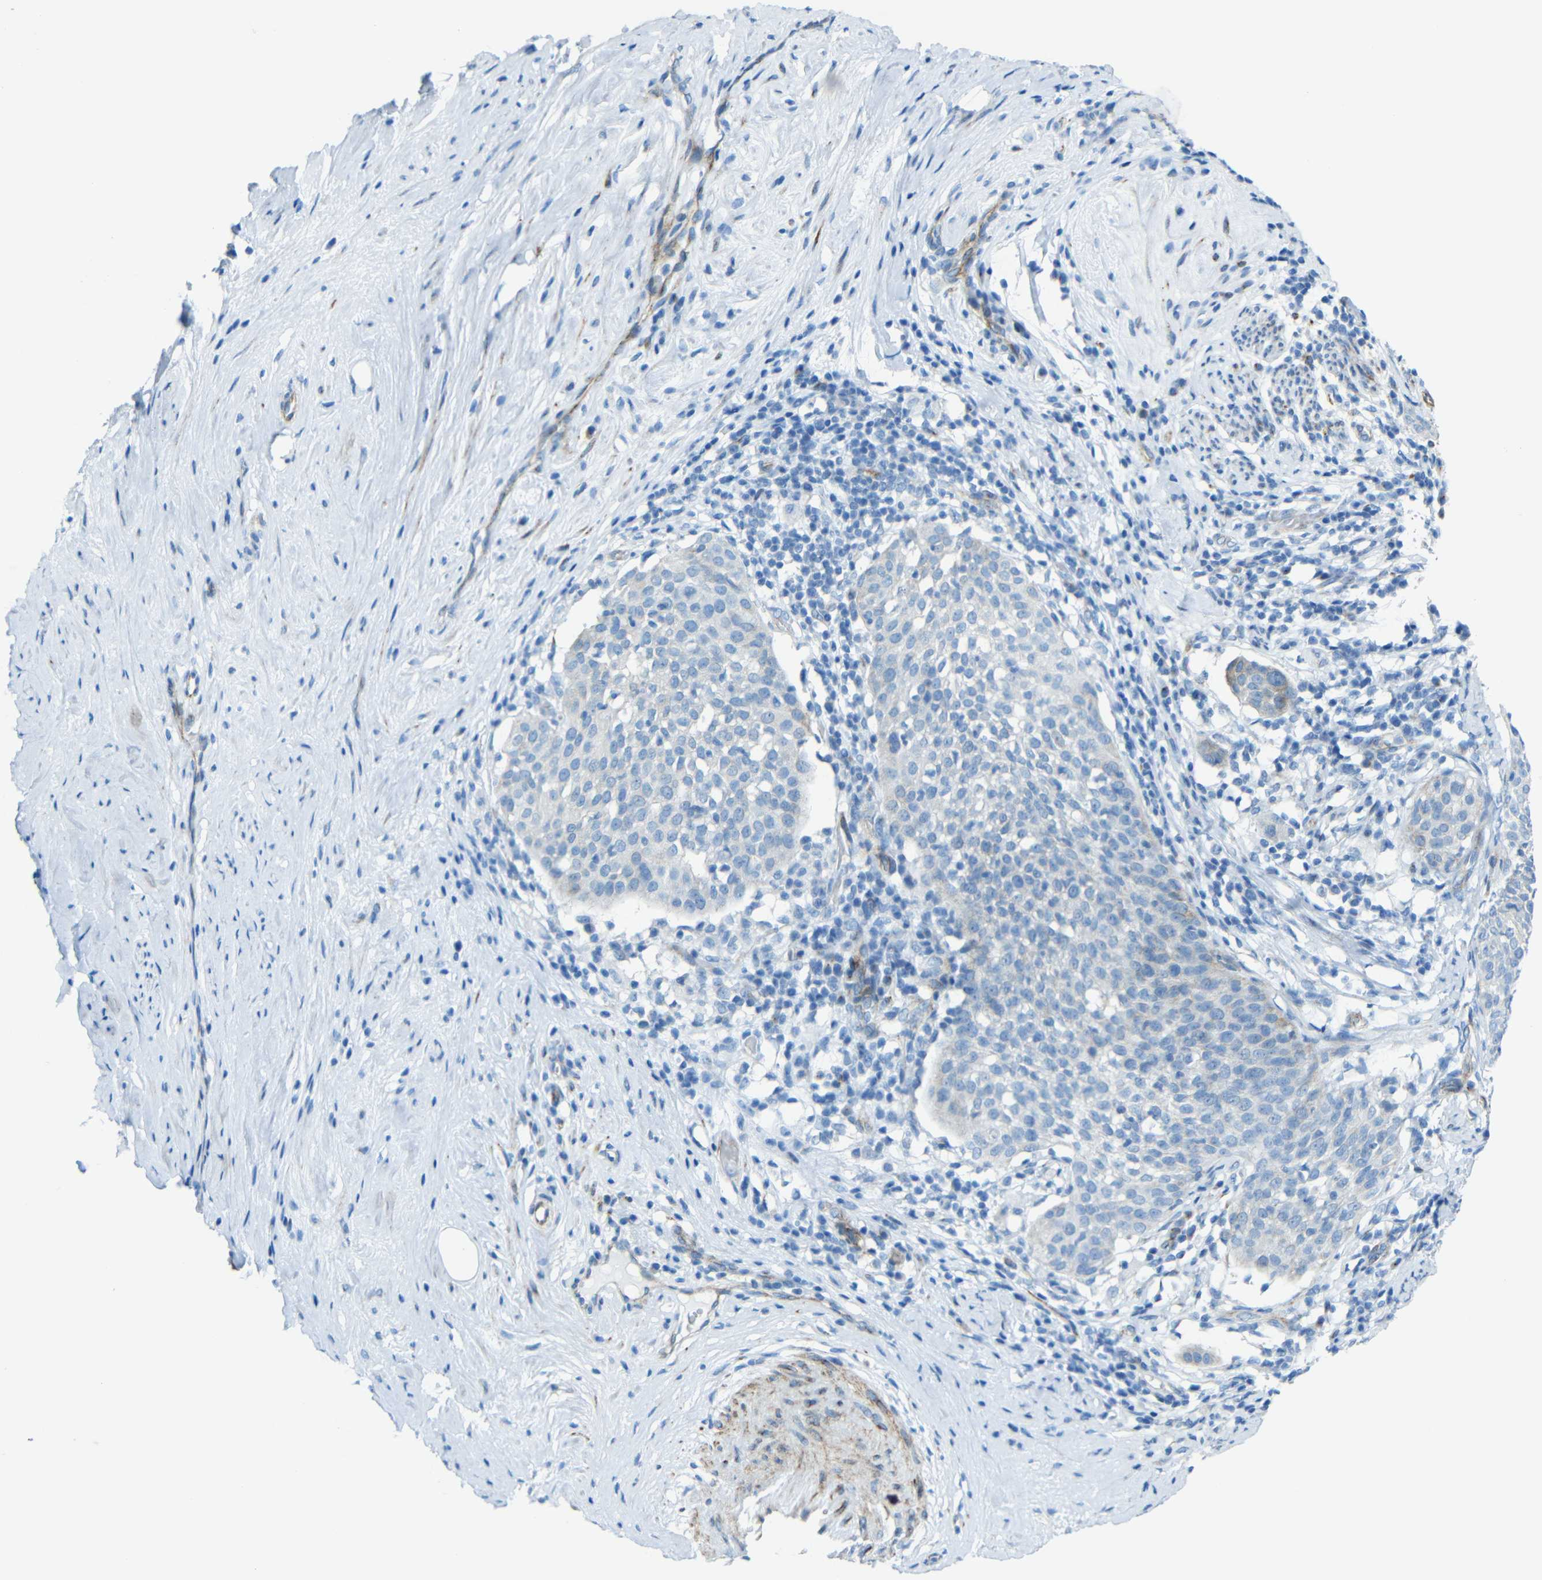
{"staining": {"intensity": "negative", "quantity": "none", "location": "none"}, "tissue": "cervical cancer", "cell_type": "Tumor cells", "image_type": "cancer", "snomed": [{"axis": "morphology", "description": "Squamous cell carcinoma, NOS"}, {"axis": "topography", "description": "Cervix"}], "caption": "Tumor cells are negative for protein expression in human squamous cell carcinoma (cervical). Brightfield microscopy of IHC stained with DAB (brown) and hematoxylin (blue), captured at high magnification.", "gene": "TUBB4B", "patient": {"sex": "female", "age": 51}}